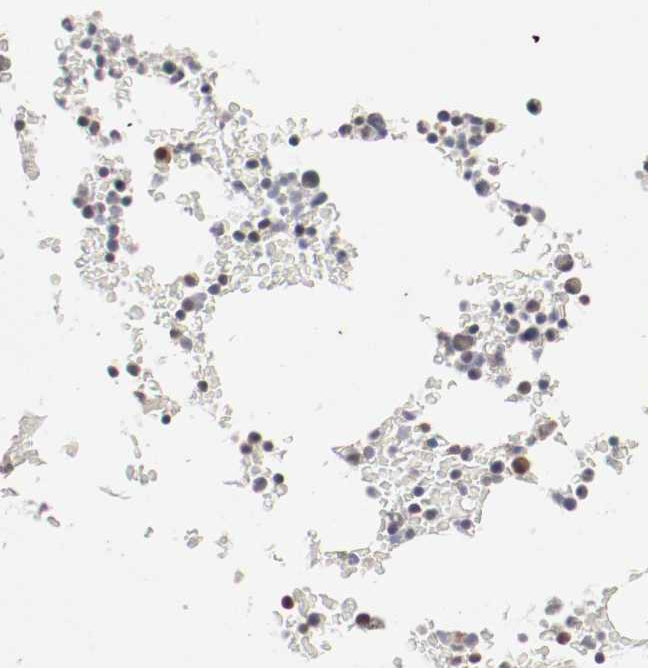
{"staining": {"intensity": "moderate", "quantity": "<25%", "location": "nuclear"}, "tissue": "bone marrow", "cell_type": "Hematopoietic cells", "image_type": "normal", "snomed": [{"axis": "morphology", "description": "Normal tissue, NOS"}, {"axis": "topography", "description": "Bone marrow"}], "caption": "Immunohistochemical staining of unremarkable human bone marrow demonstrates low levels of moderate nuclear positivity in approximately <25% of hematopoietic cells.", "gene": "CSNK2B", "patient": {"sex": "female", "age": 66}}